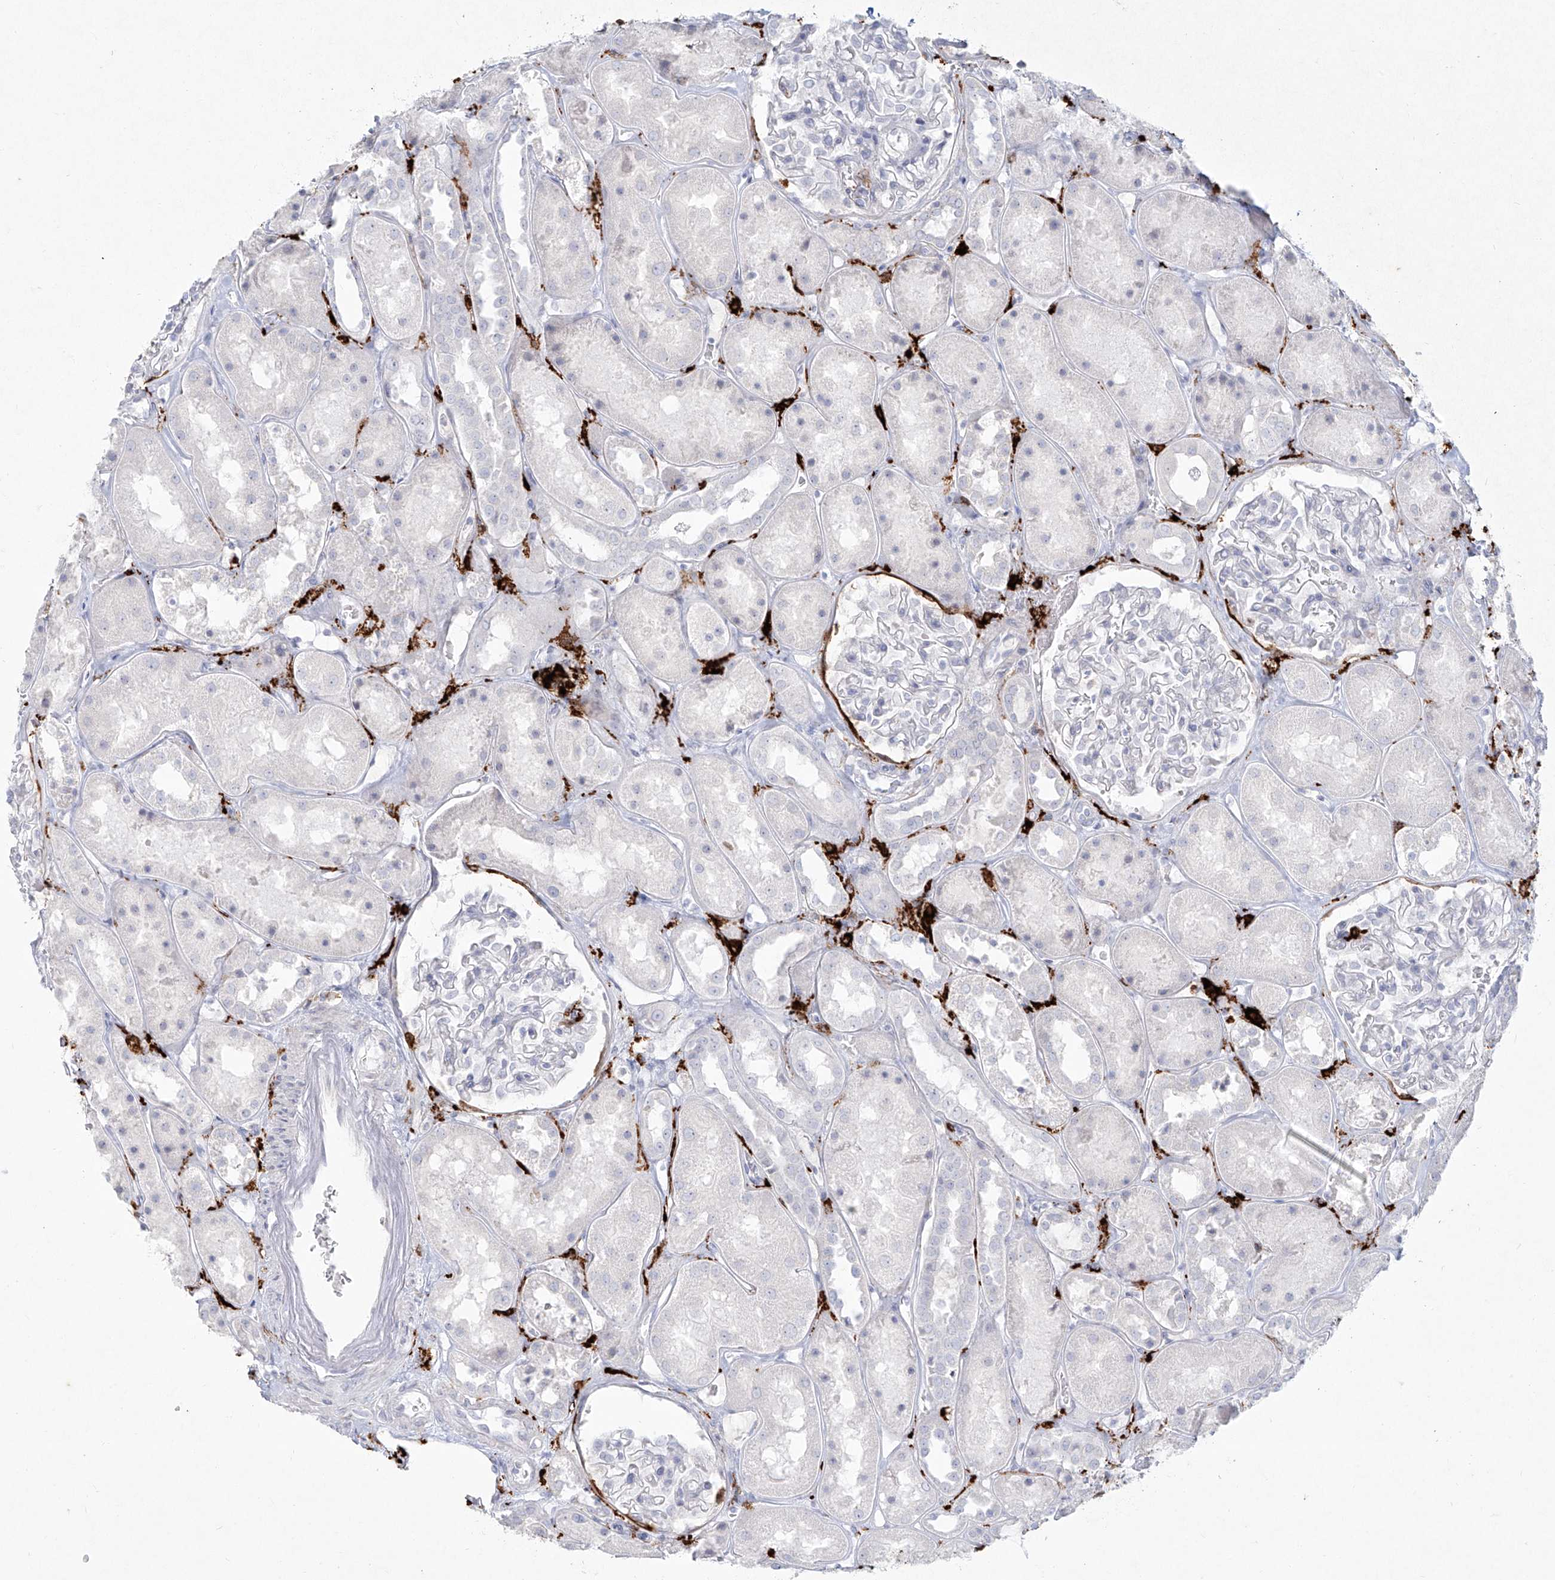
{"staining": {"intensity": "moderate", "quantity": "<25%", "location": "cytoplasmic/membranous"}, "tissue": "kidney", "cell_type": "Cells in glomeruli", "image_type": "normal", "snomed": [{"axis": "morphology", "description": "Normal tissue, NOS"}, {"axis": "topography", "description": "Kidney"}], "caption": "Immunohistochemistry (IHC) histopathology image of normal kidney: kidney stained using IHC shows low levels of moderate protein expression localized specifically in the cytoplasmic/membranous of cells in glomeruli, appearing as a cytoplasmic/membranous brown color.", "gene": "CD209", "patient": {"sex": "male", "age": 70}}